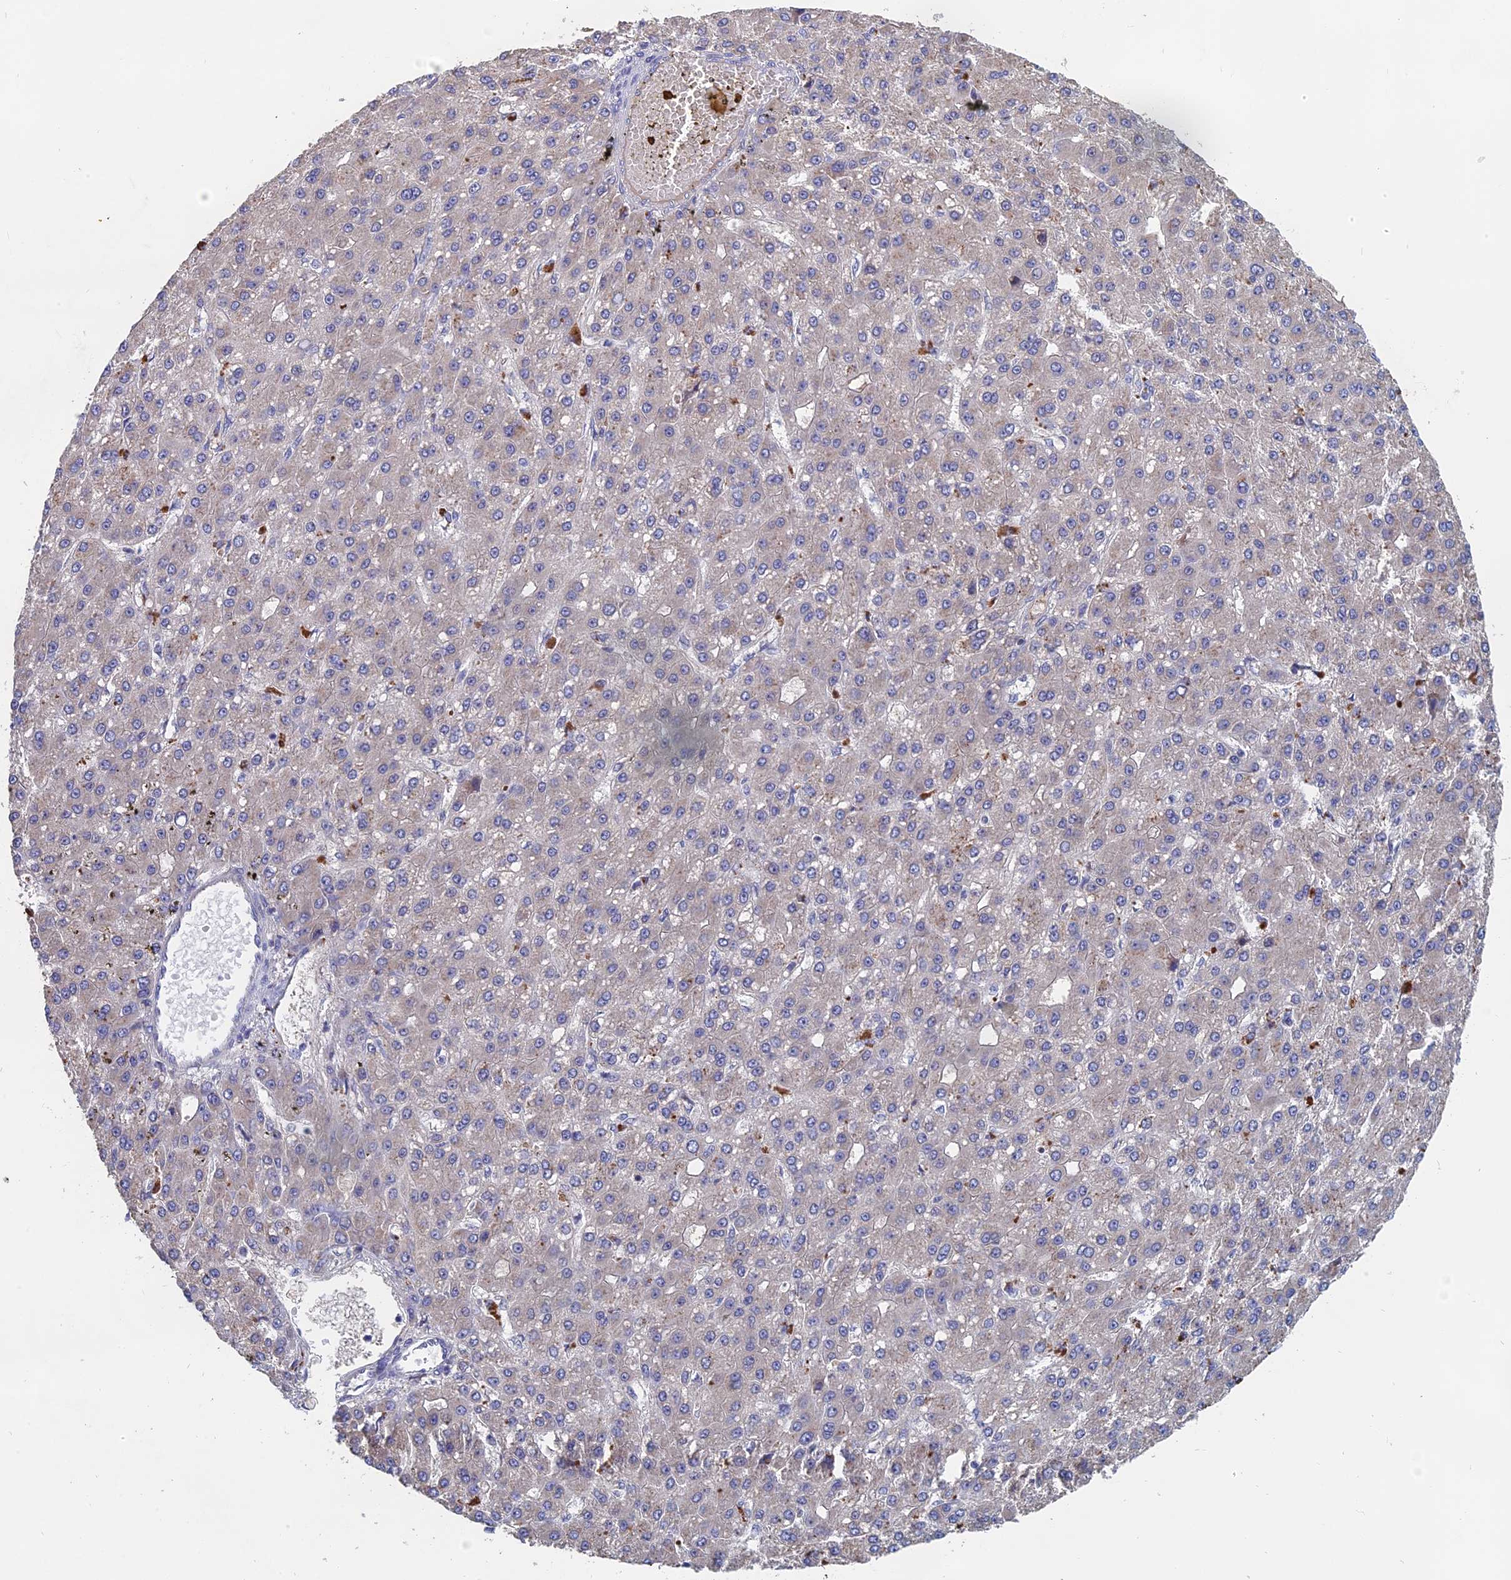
{"staining": {"intensity": "negative", "quantity": "none", "location": "none"}, "tissue": "liver cancer", "cell_type": "Tumor cells", "image_type": "cancer", "snomed": [{"axis": "morphology", "description": "Carcinoma, Hepatocellular, NOS"}, {"axis": "topography", "description": "Liver"}], "caption": "This is an immunohistochemistry (IHC) photomicrograph of liver cancer (hepatocellular carcinoma). There is no expression in tumor cells.", "gene": "SLC33A1", "patient": {"sex": "male", "age": 67}}